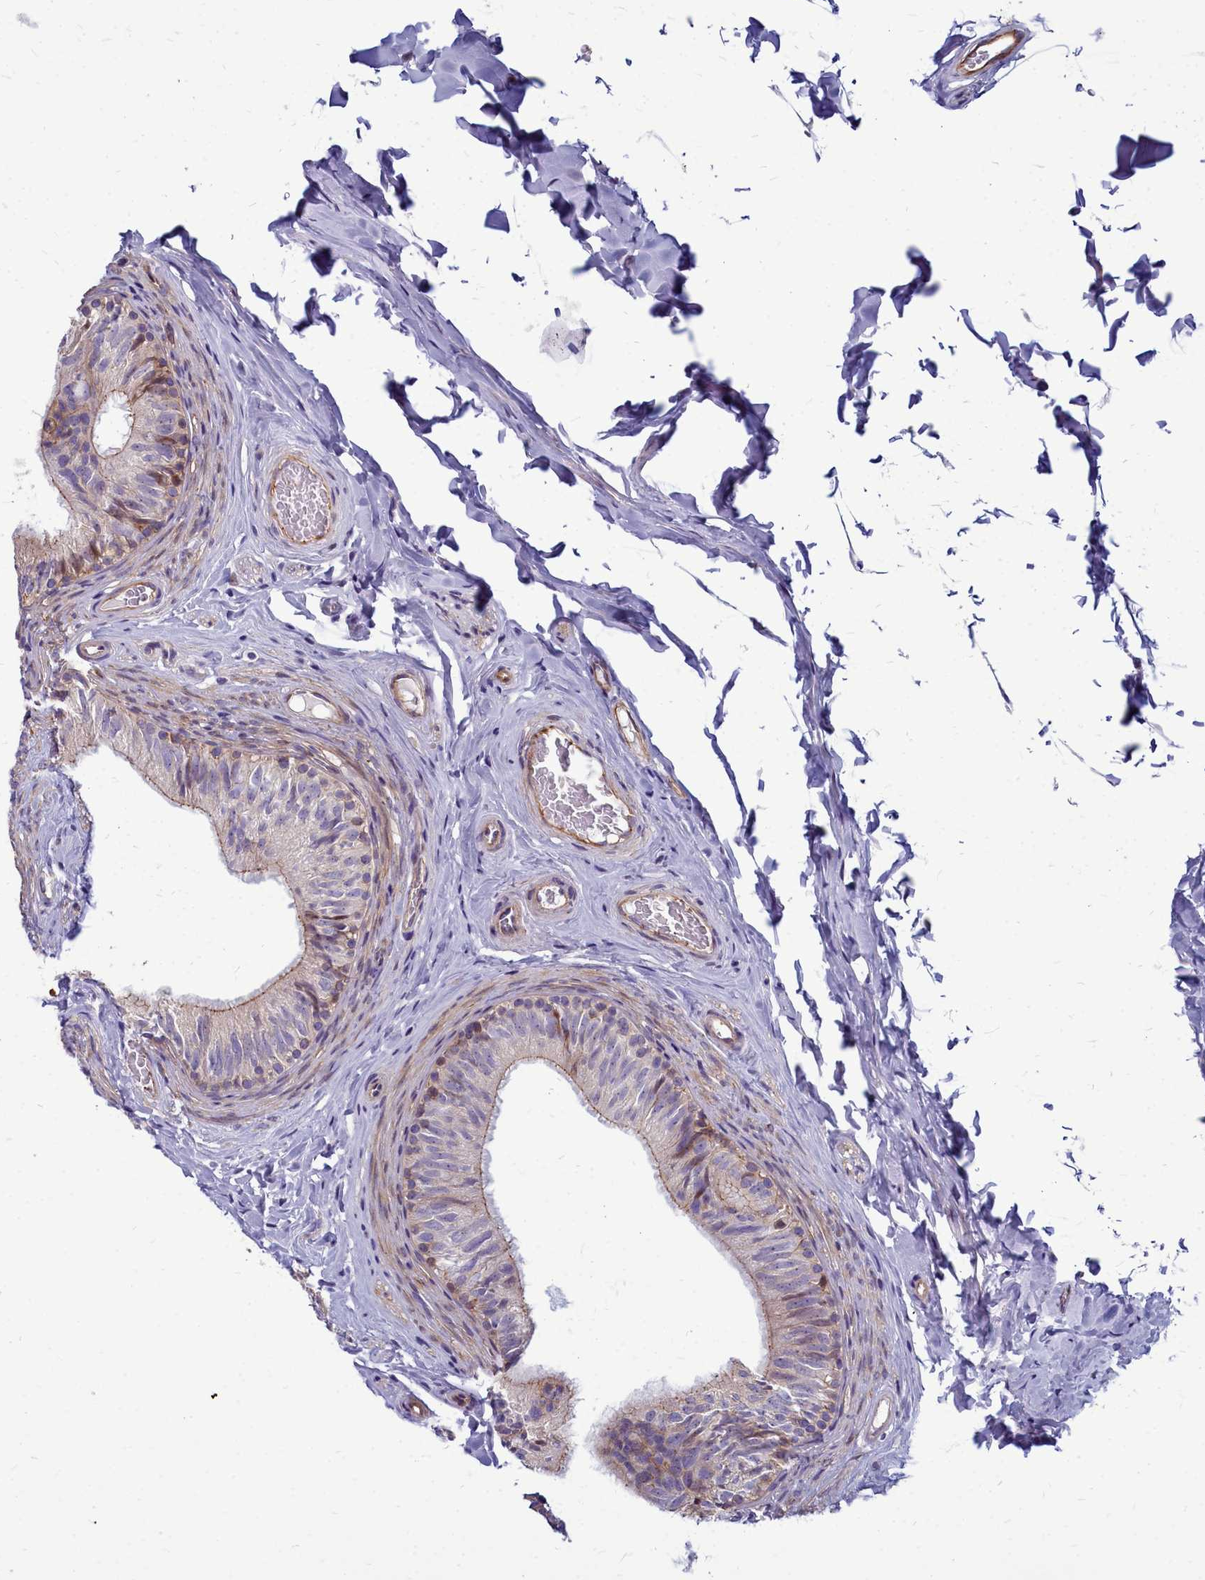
{"staining": {"intensity": "weak", "quantity": "25%-75%", "location": "cytoplasmic/membranous"}, "tissue": "epididymis", "cell_type": "Glandular cells", "image_type": "normal", "snomed": [{"axis": "morphology", "description": "Normal tissue, NOS"}, {"axis": "topography", "description": "Epididymis"}], "caption": "Protein staining of benign epididymis shows weak cytoplasmic/membranous staining in about 25%-75% of glandular cells.", "gene": "TTC5", "patient": {"sex": "male", "age": 34}}